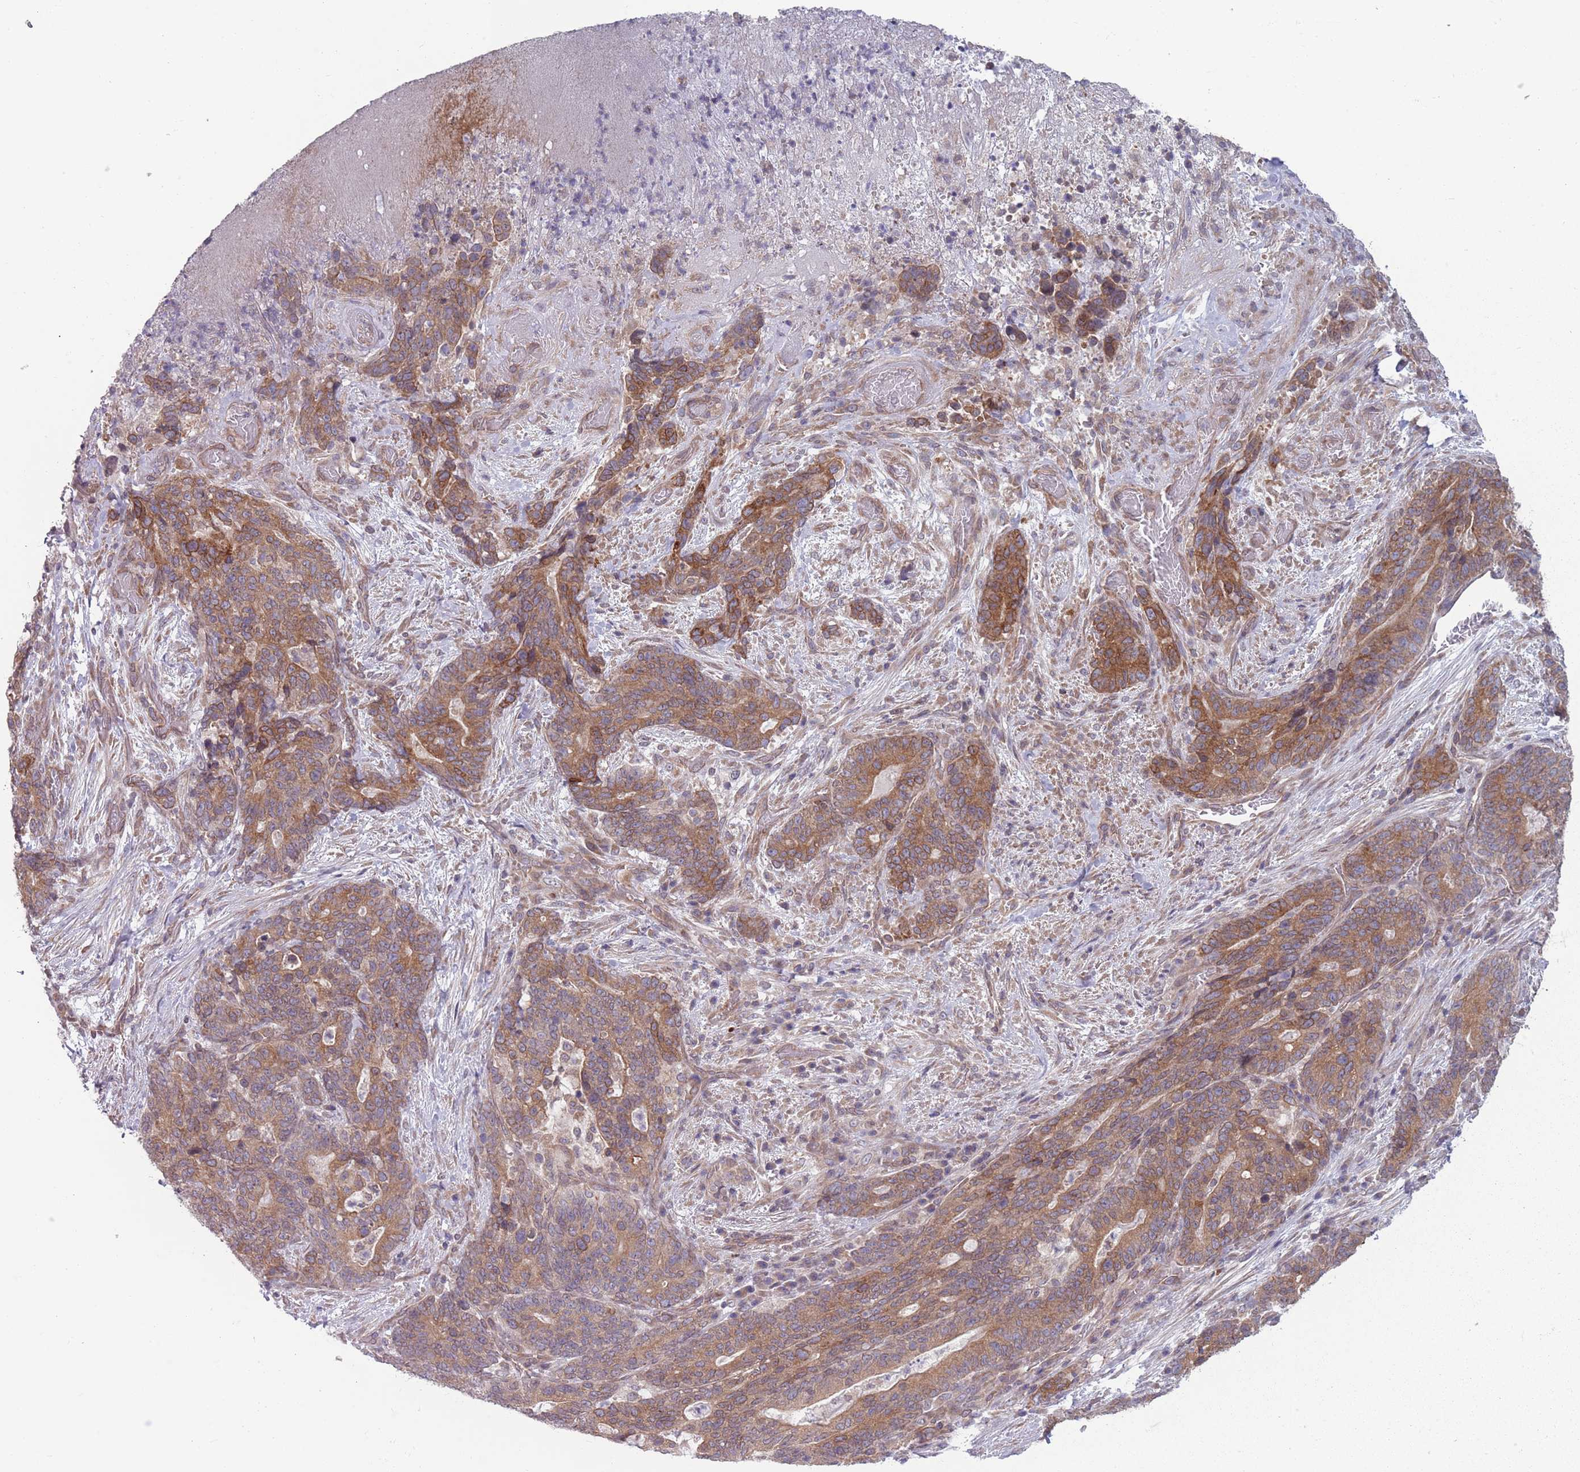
{"staining": {"intensity": "moderate", "quantity": ">75%", "location": "cytoplasmic/membranous"}, "tissue": "stomach cancer", "cell_type": "Tumor cells", "image_type": "cancer", "snomed": [{"axis": "morphology", "description": "Normal tissue, NOS"}, {"axis": "morphology", "description": "Adenocarcinoma, NOS"}, {"axis": "topography", "description": "Stomach"}], "caption": "This histopathology image exhibits immunohistochemistry staining of human stomach cancer (adenocarcinoma), with medium moderate cytoplasmic/membranous expression in about >75% of tumor cells.", "gene": "VRK2", "patient": {"sex": "female", "age": 64}}